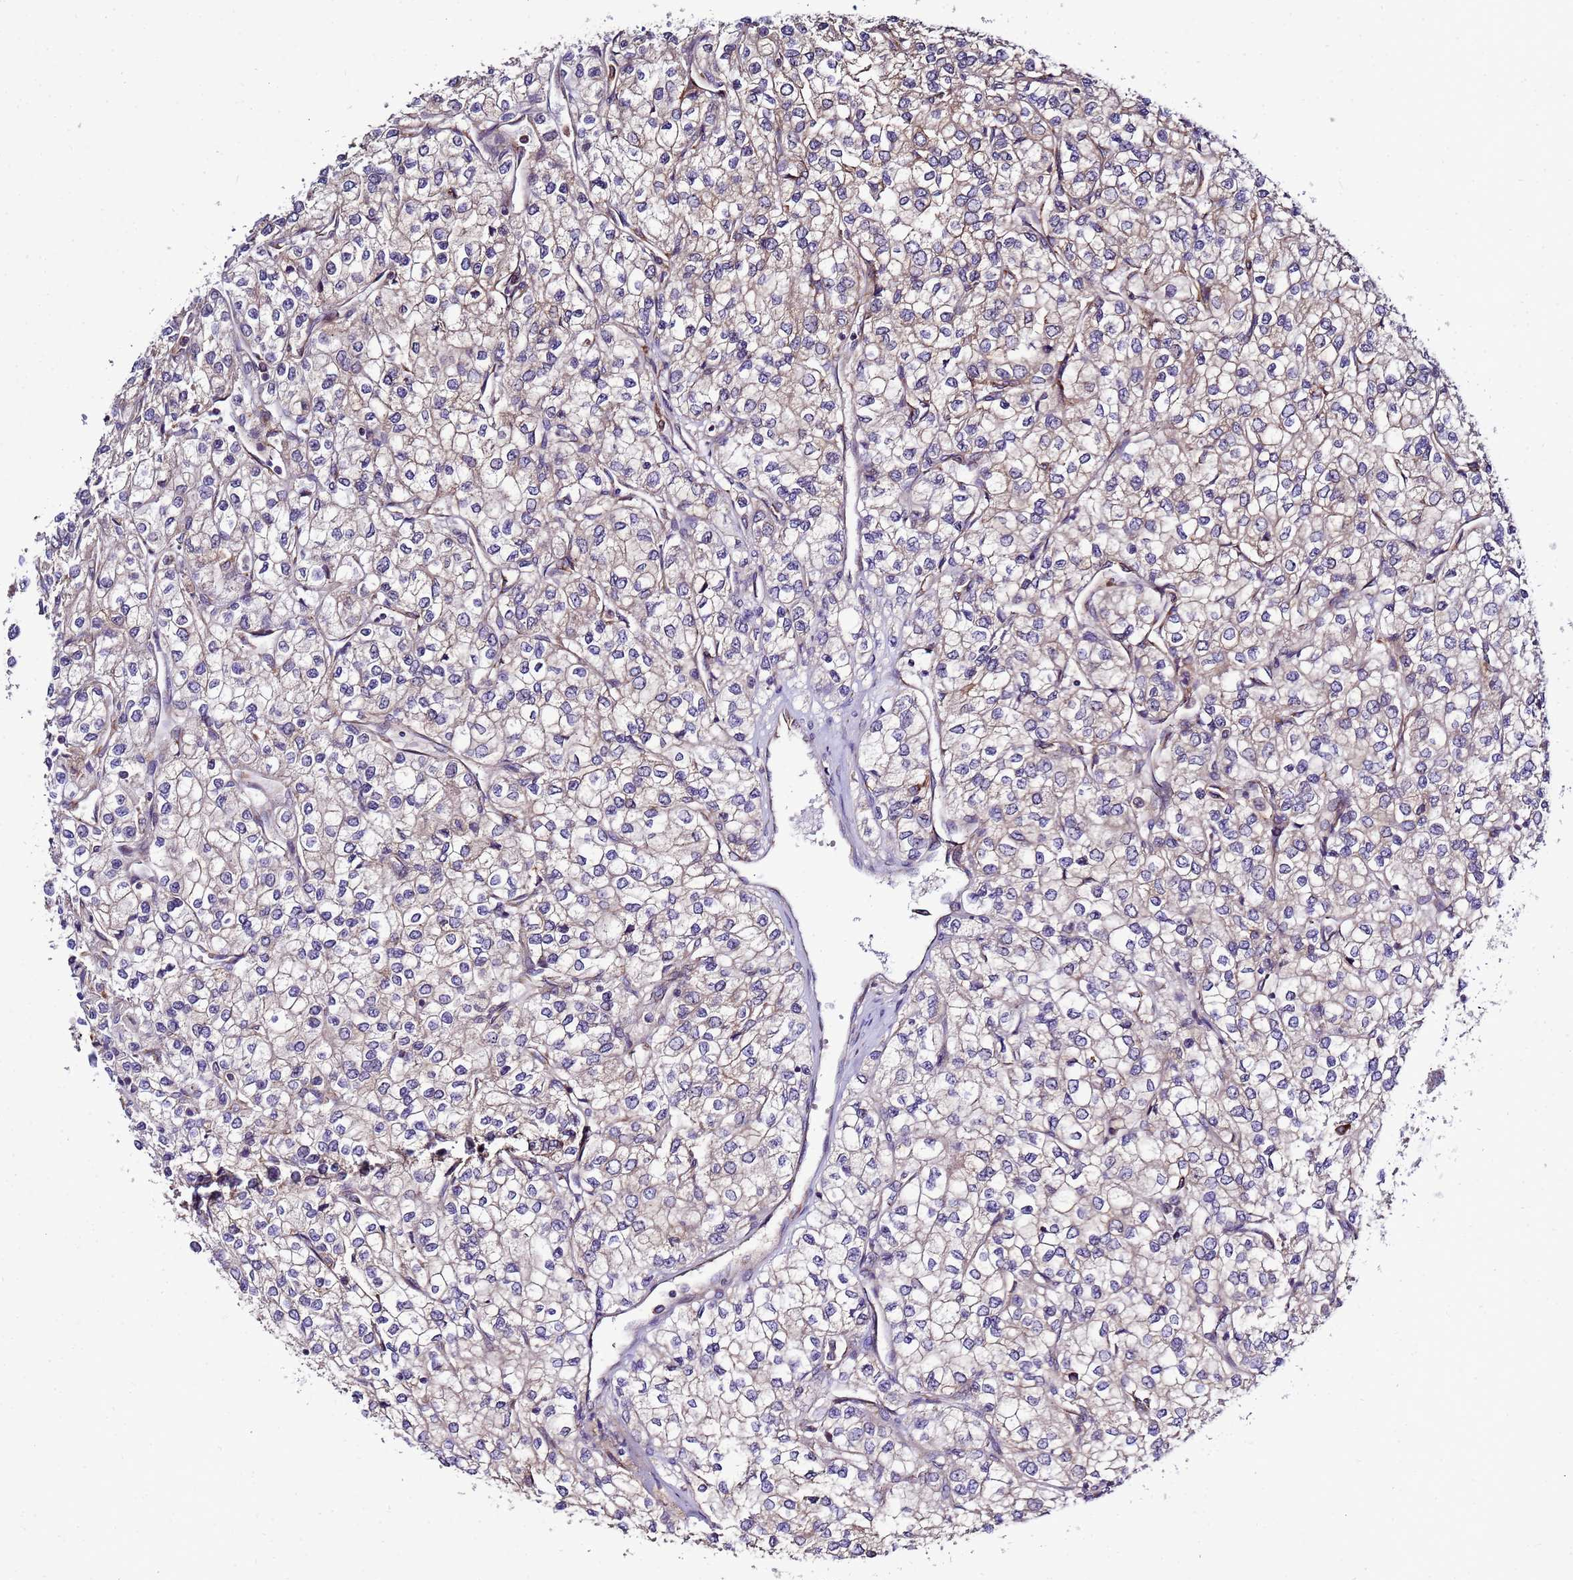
{"staining": {"intensity": "weak", "quantity": "<25%", "location": "cytoplasmic/membranous"}, "tissue": "renal cancer", "cell_type": "Tumor cells", "image_type": "cancer", "snomed": [{"axis": "morphology", "description": "Adenocarcinoma, NOS"}, {"axis": "topography", "description": "Kidney"}], "caption": "Tumor cells show no significant positivity in renal adenocarcinoma.", "gene": "NOL8", "patient": {"sex": "male", "age": 80}}